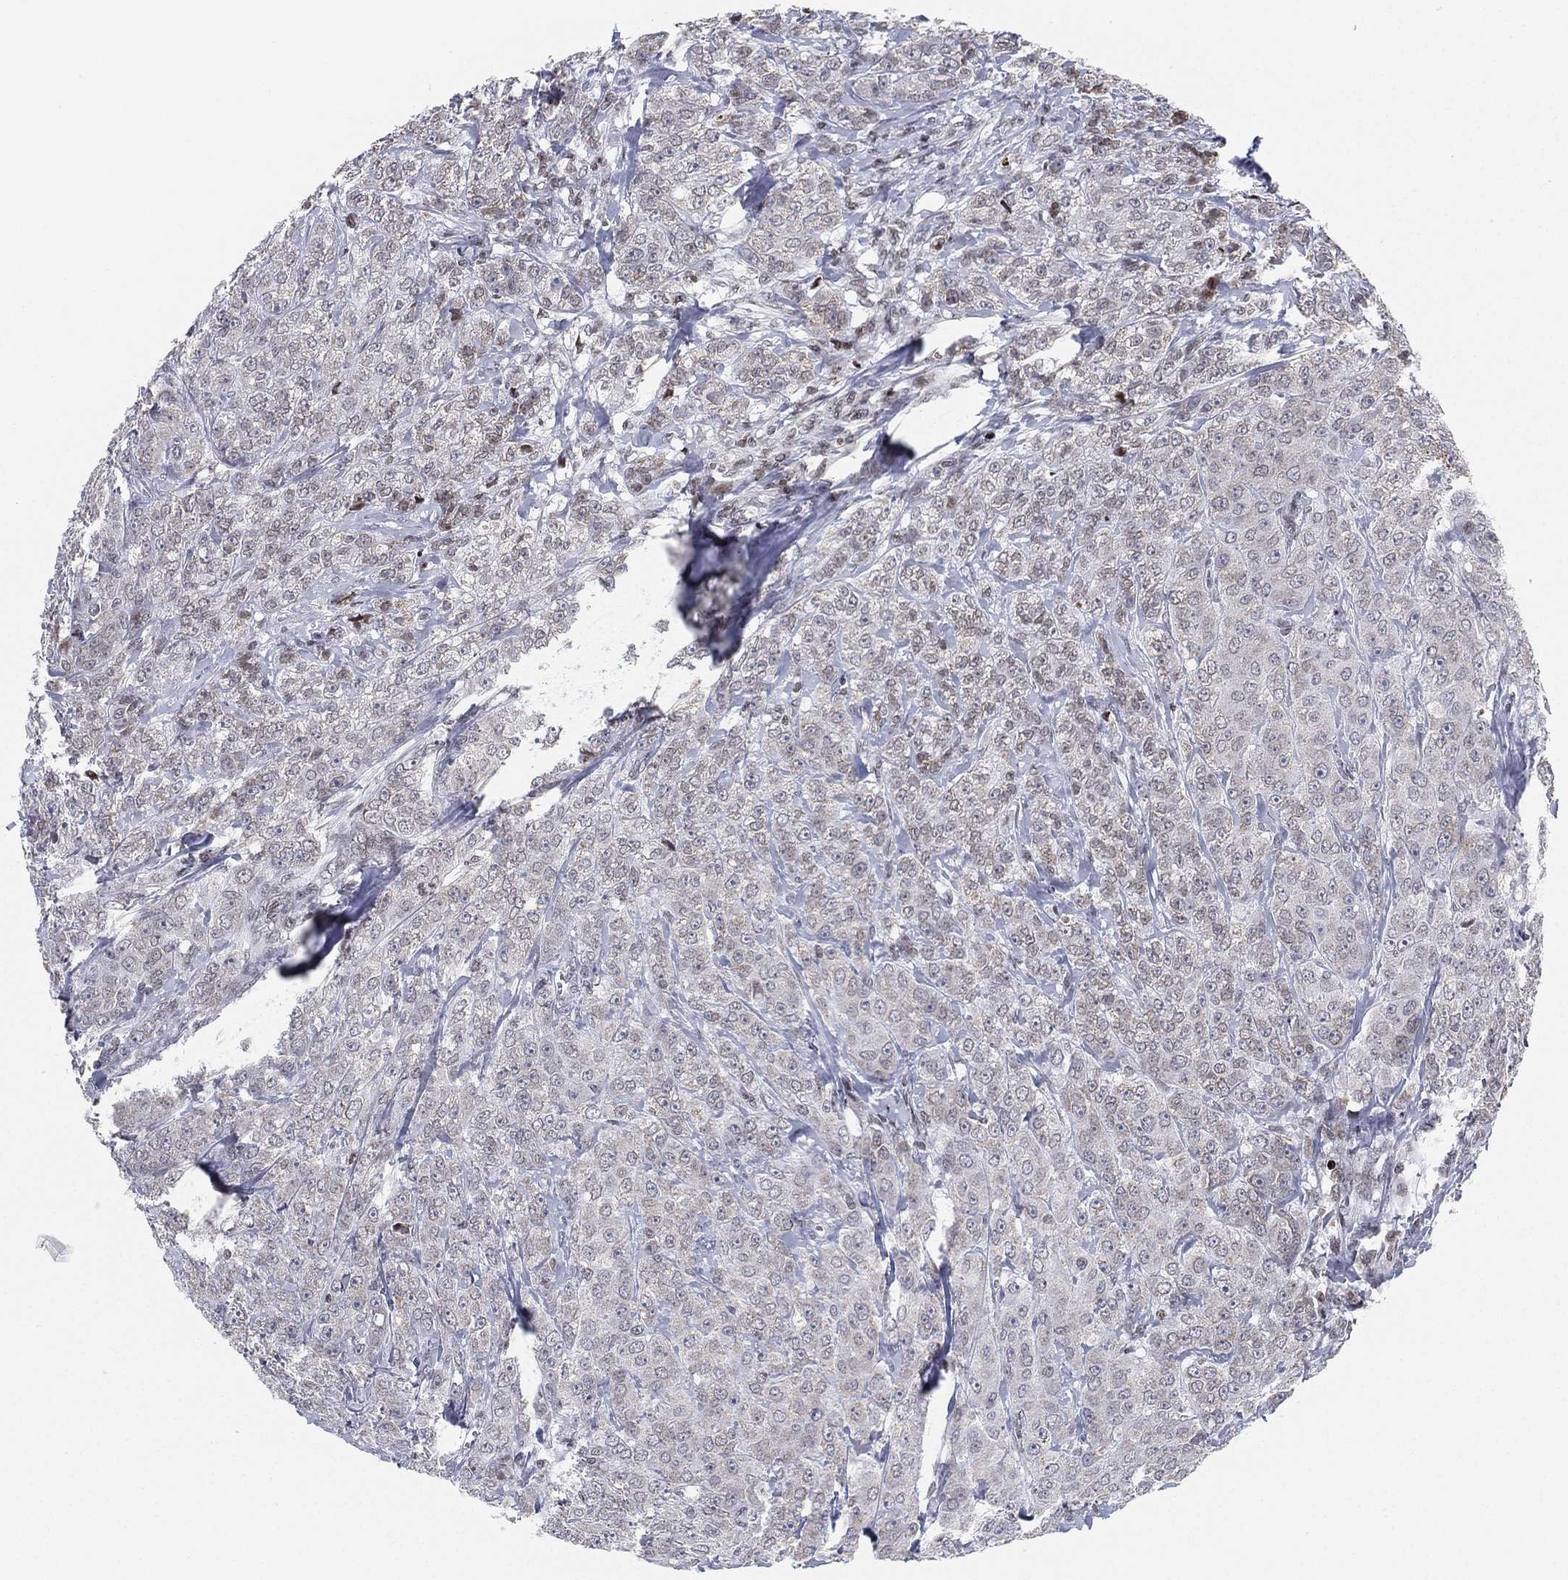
{"staining": {"intensity": "negative", "quantity": "none", "location": "none"}, "tissue": "breast cancer", "cell_type": "Tumor cells", "image_type": "cancer", "snomed": [{"axis": "morphology", "description": "Duct carcinoma"}, {"axis": "topography", "description": "Breast"}], "caption": "Micrograph shows no significant protein staining in tumor cells of breast cancer (infiltrating ductal carcinoma). The staining was performed using DAB (3,3'-diaminobenzidine) to visualize the protein expression in brown, while the nuclei were stained in blue with hematoxylin (Magnification: 20x).", "gene": "MFSD14A", "patient": {"sex": "female", "age": 43}}